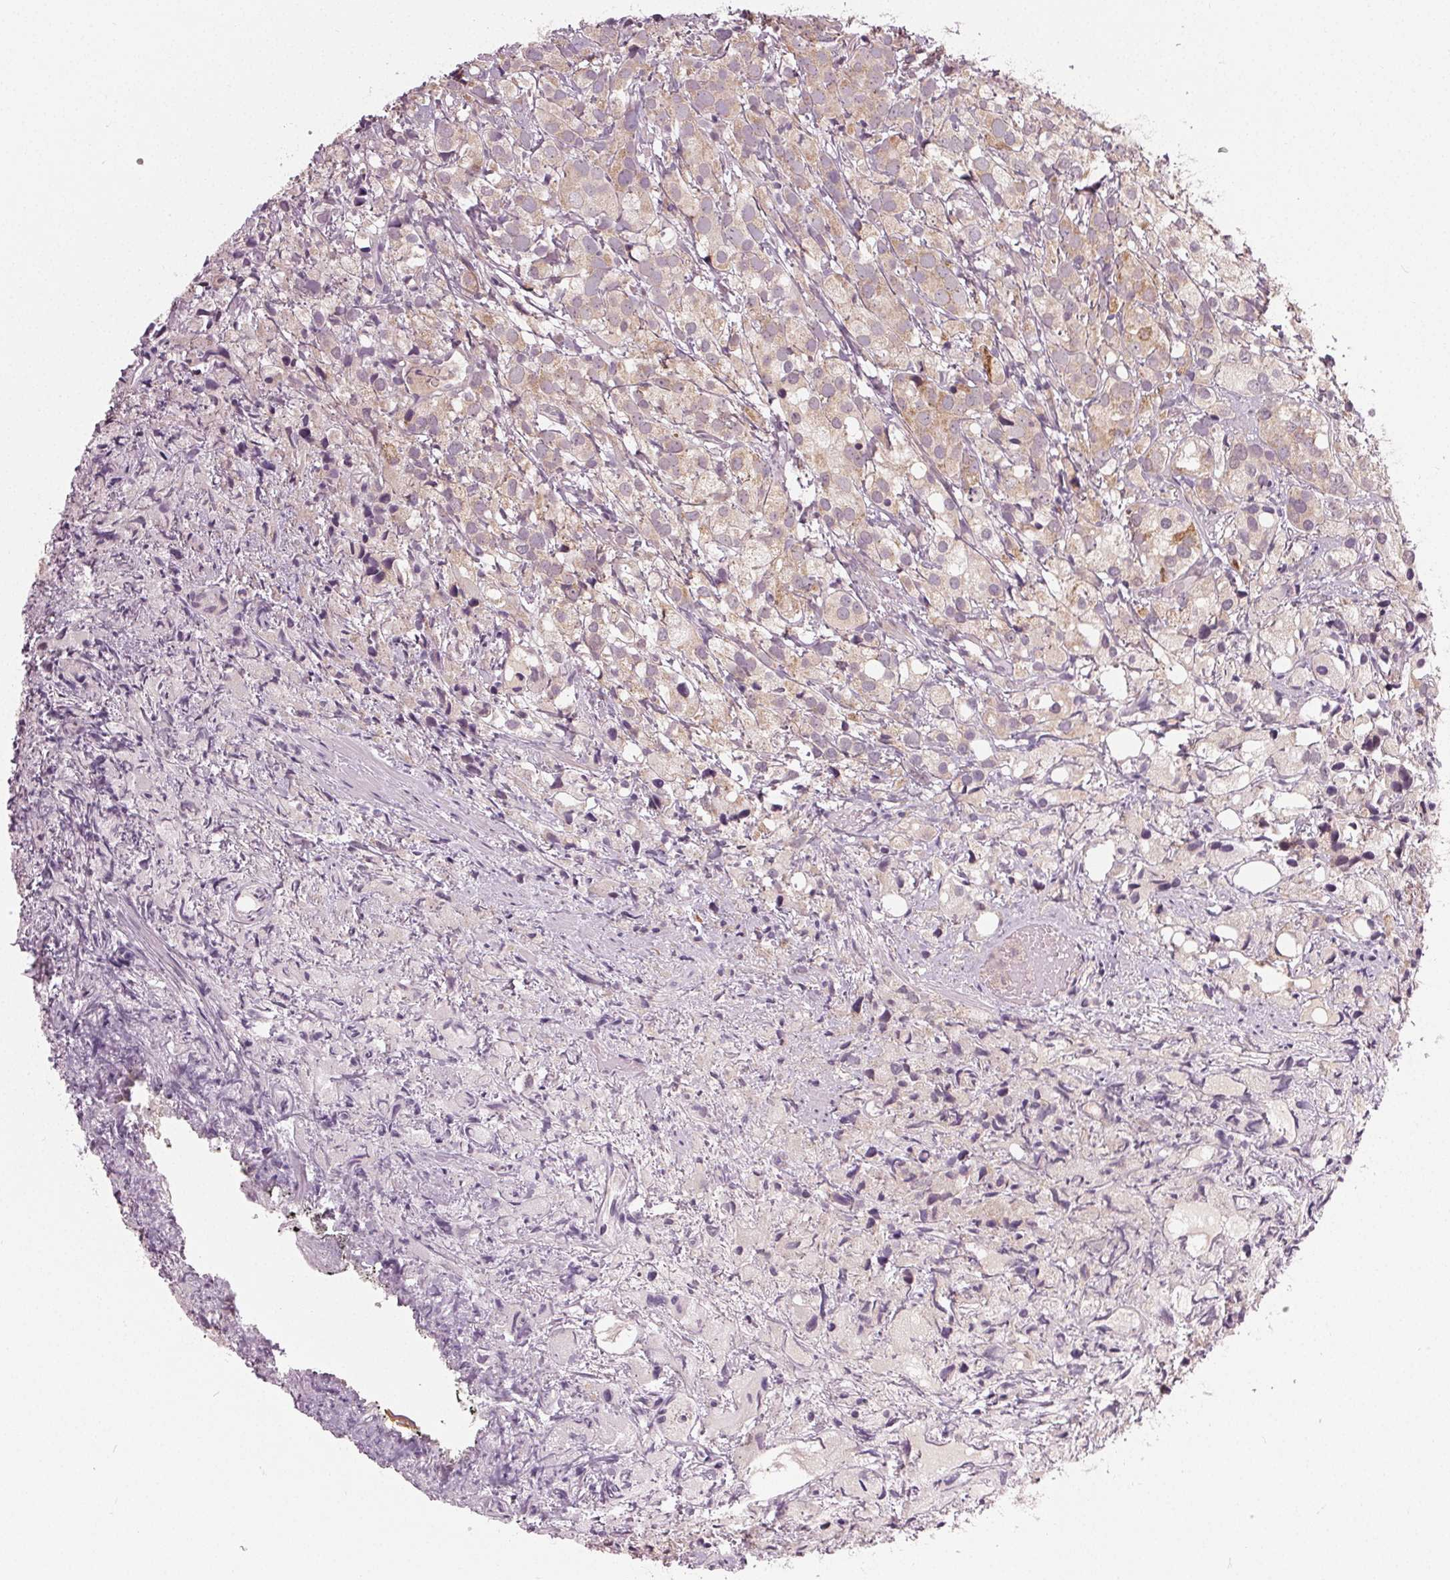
{"staining": {"intensity": "weak", "quantity": "<25%", "location": "cytoplasmic/membranous"}, "tissue": "prostate cancer", "cell_type": "Tumor cells", "image_type": "cancer", "snomed": [{"axis": "morphology", "description": "Adenocarcinoma, High grade"}, {"axis": "topography", "description": "Prostate"}], "caption": "Immunohistochemistry of human high-grade adenocarcinoma (prostate) exhibits no staining in tumor cells.", "gene": "ZNF605", "patient": {"sex": "male", "age": 86}}